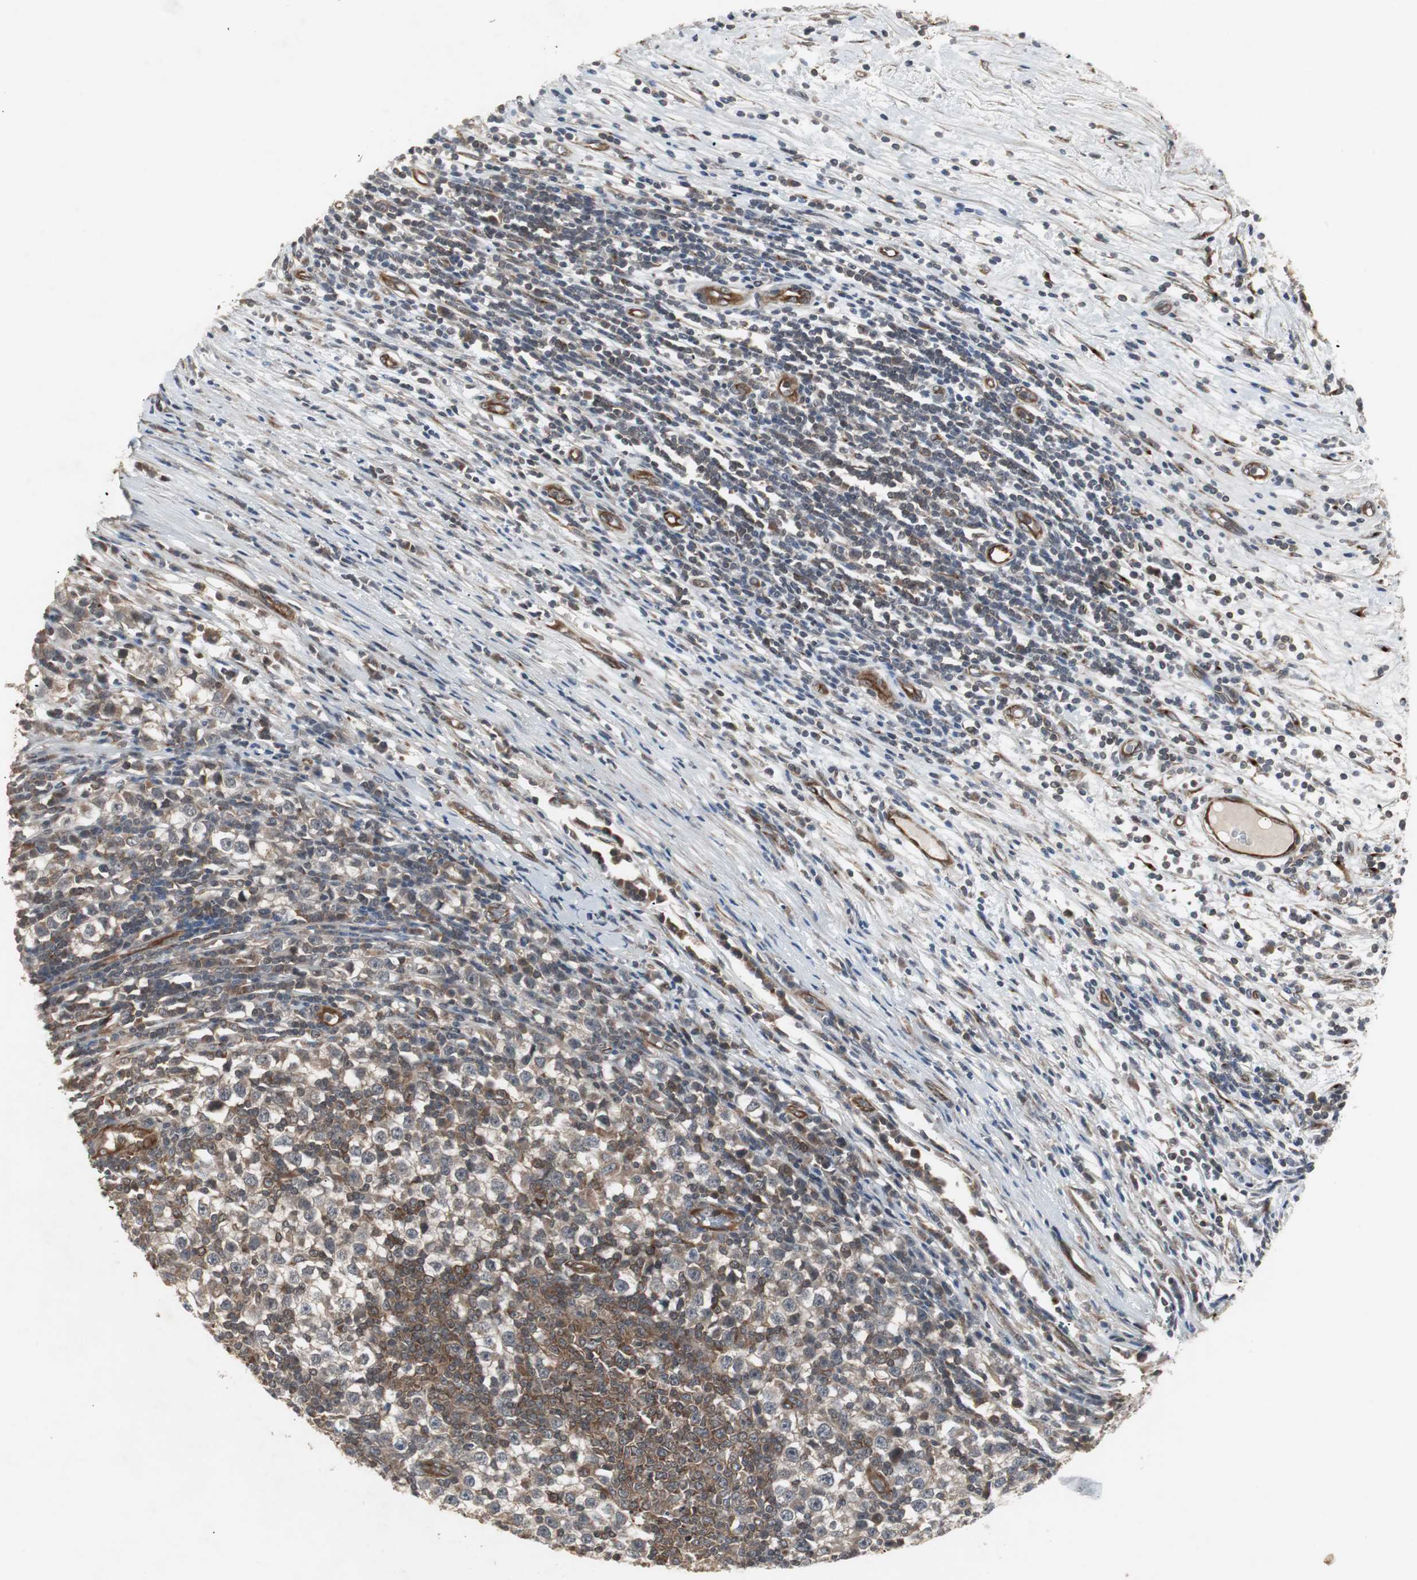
{"staining": {"intensity": "weak", "quantity": ">75%", "location": "cytoplasmic/membranous"}, "tissue": "testis cancer", "cell_type": "Tumor cells", "image_type": "cancer", "snomed": [{"axis": "morphology", "description": "Seminoma, NOS"}, {"axis": "topography", "description": "Testis"}], "caption": "Testis cancer stained for a protein displays weak cytoplasmic/membranous positivity in tumor cells. (Brightfield microscopy of DAB IHC at high magnification).", "gene": "ATP2B2", "patient": {"sex": "male", "age": 65}}